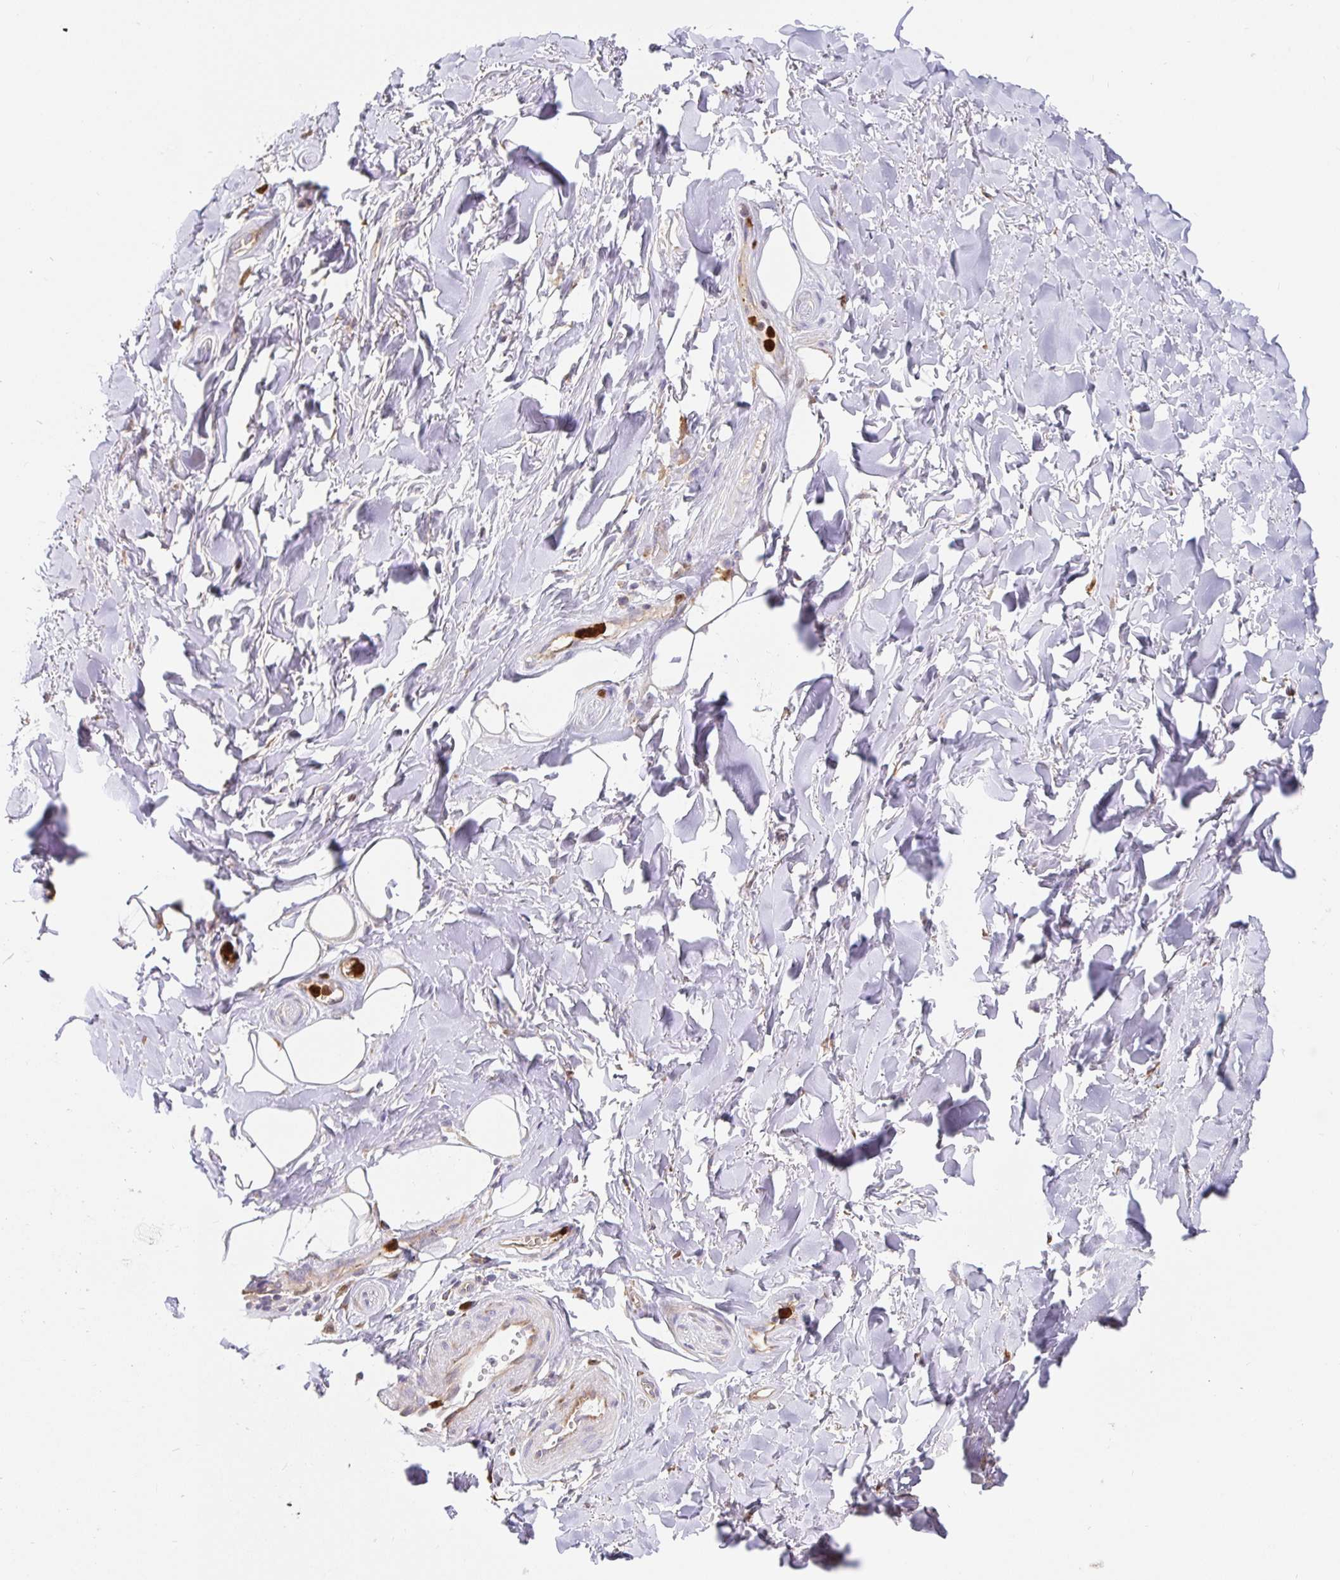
{"staining": {"intensity": "negative", "quantity": "none", "location": "none"}, "tissue": "adipose tissue", "cell_type": "Adipocytes", "image_type": "normal", "snomed": [{"axis": "morphology", "description": "Normal tissue, NOS"}, {"axis": "topography", "description": "Cartilage tissue"}, {"axis": "topography", "description": "Nasopharynx"}, {"axis": "topography", "description": "Thyroid gland"}], "caption": "A micrograph of adipose tissue stained for a protein displays no brown staining in adipocytes. (Stains: DAB (3,3'-diaminobenzidine) immunohistochemistry (IHC) with hematoxylin counter stain, Microscopy: brightfield microscopy at high magnification).", "gene": "PDPK1", "patient": {"sex": "male", "age": 63}}